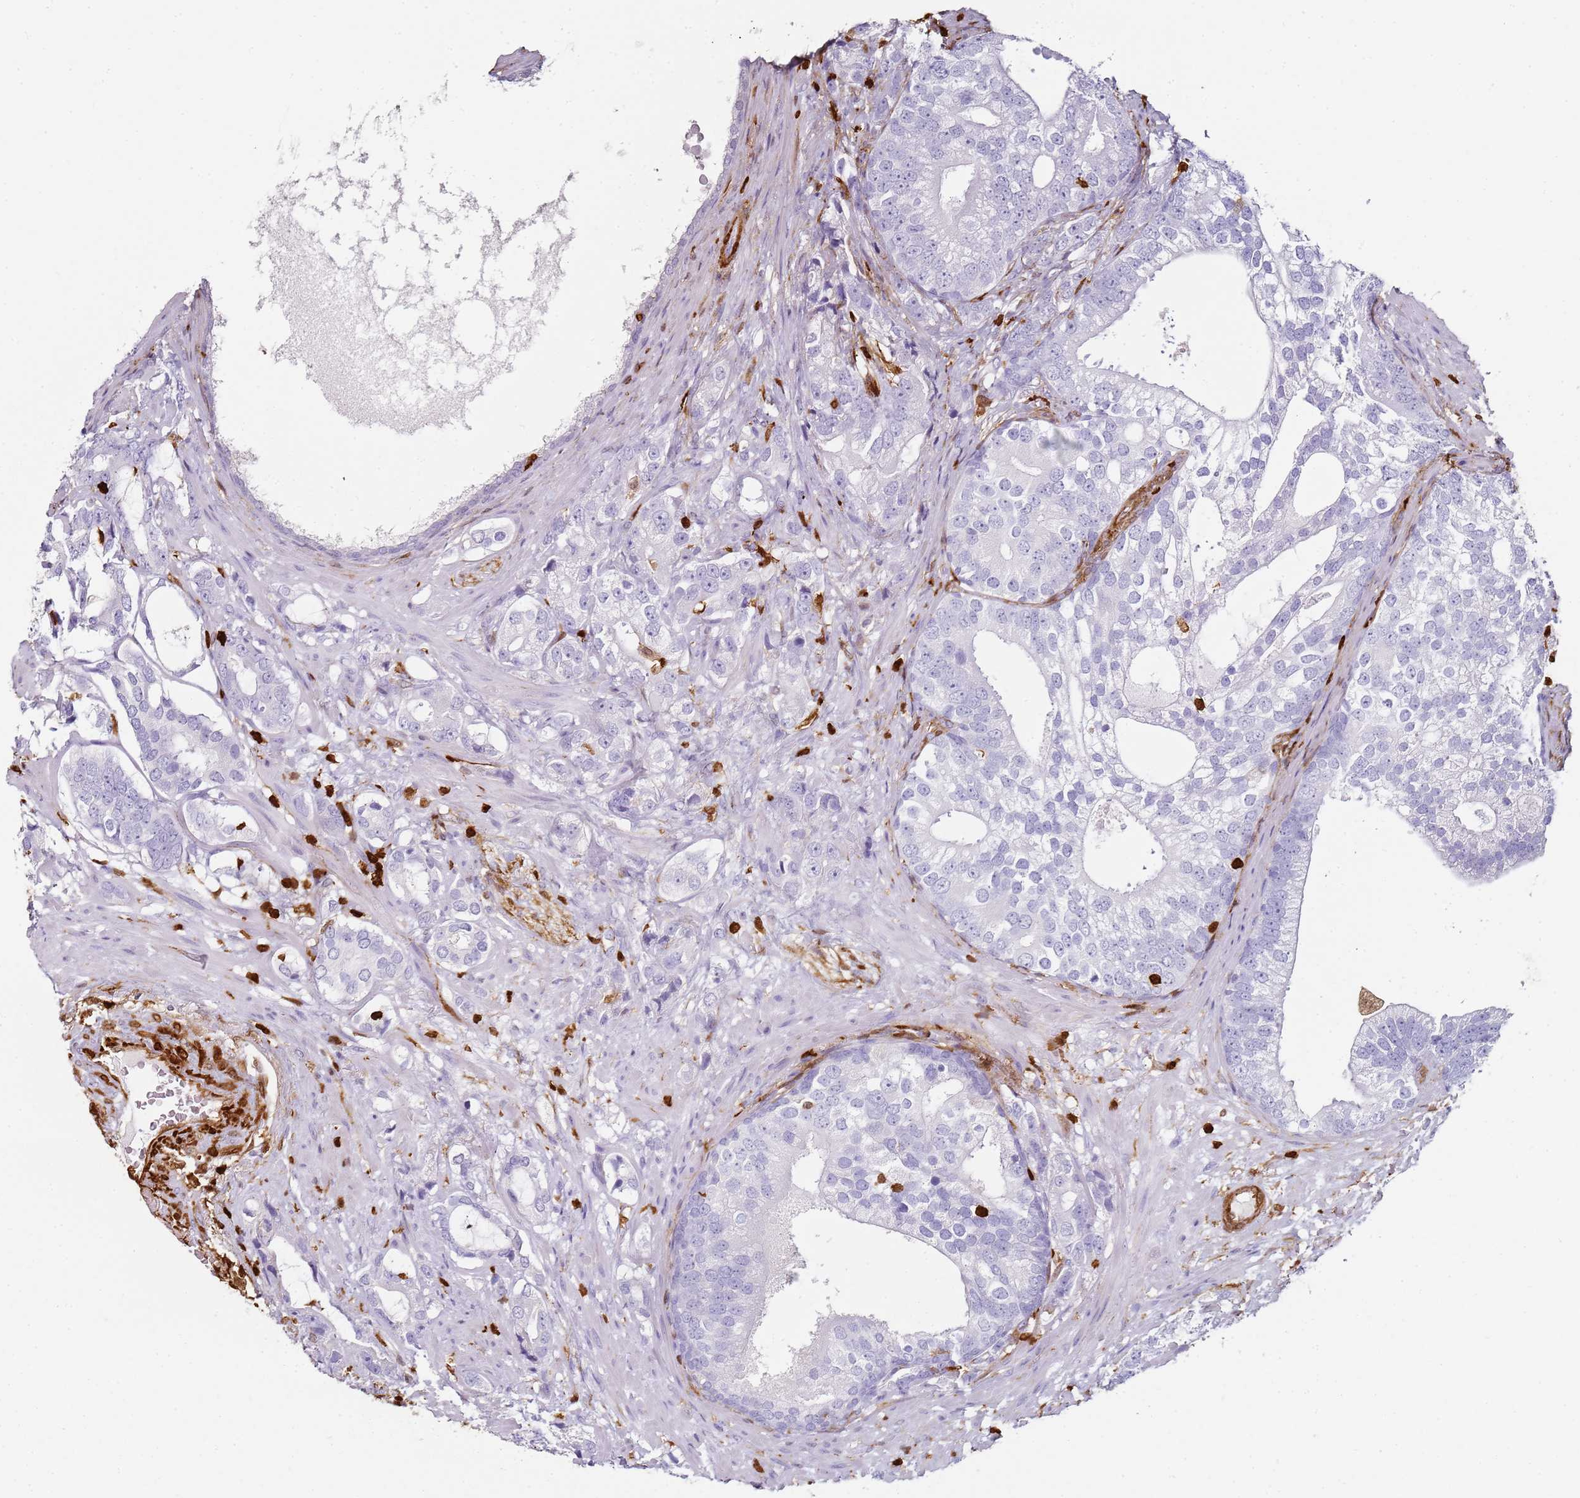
{"staining": {"intensity": "negative", "quantity": "none", "location": "none"}, "tissue": "prostate cancer", "cell_type": "Tumor cells", "image_type": "cancer", "snomed": [{"axis": "morphology", "description": "Adenocarcinoma, High grade"}, {"axis": "topography", "description": "Prostate"}], "caption": "Prostate cancer was stained to show a protein in brown. There is no significant staining in tumor cells.", "gene": "S100A4", "patient": {"sex": "male", "age": 75}}